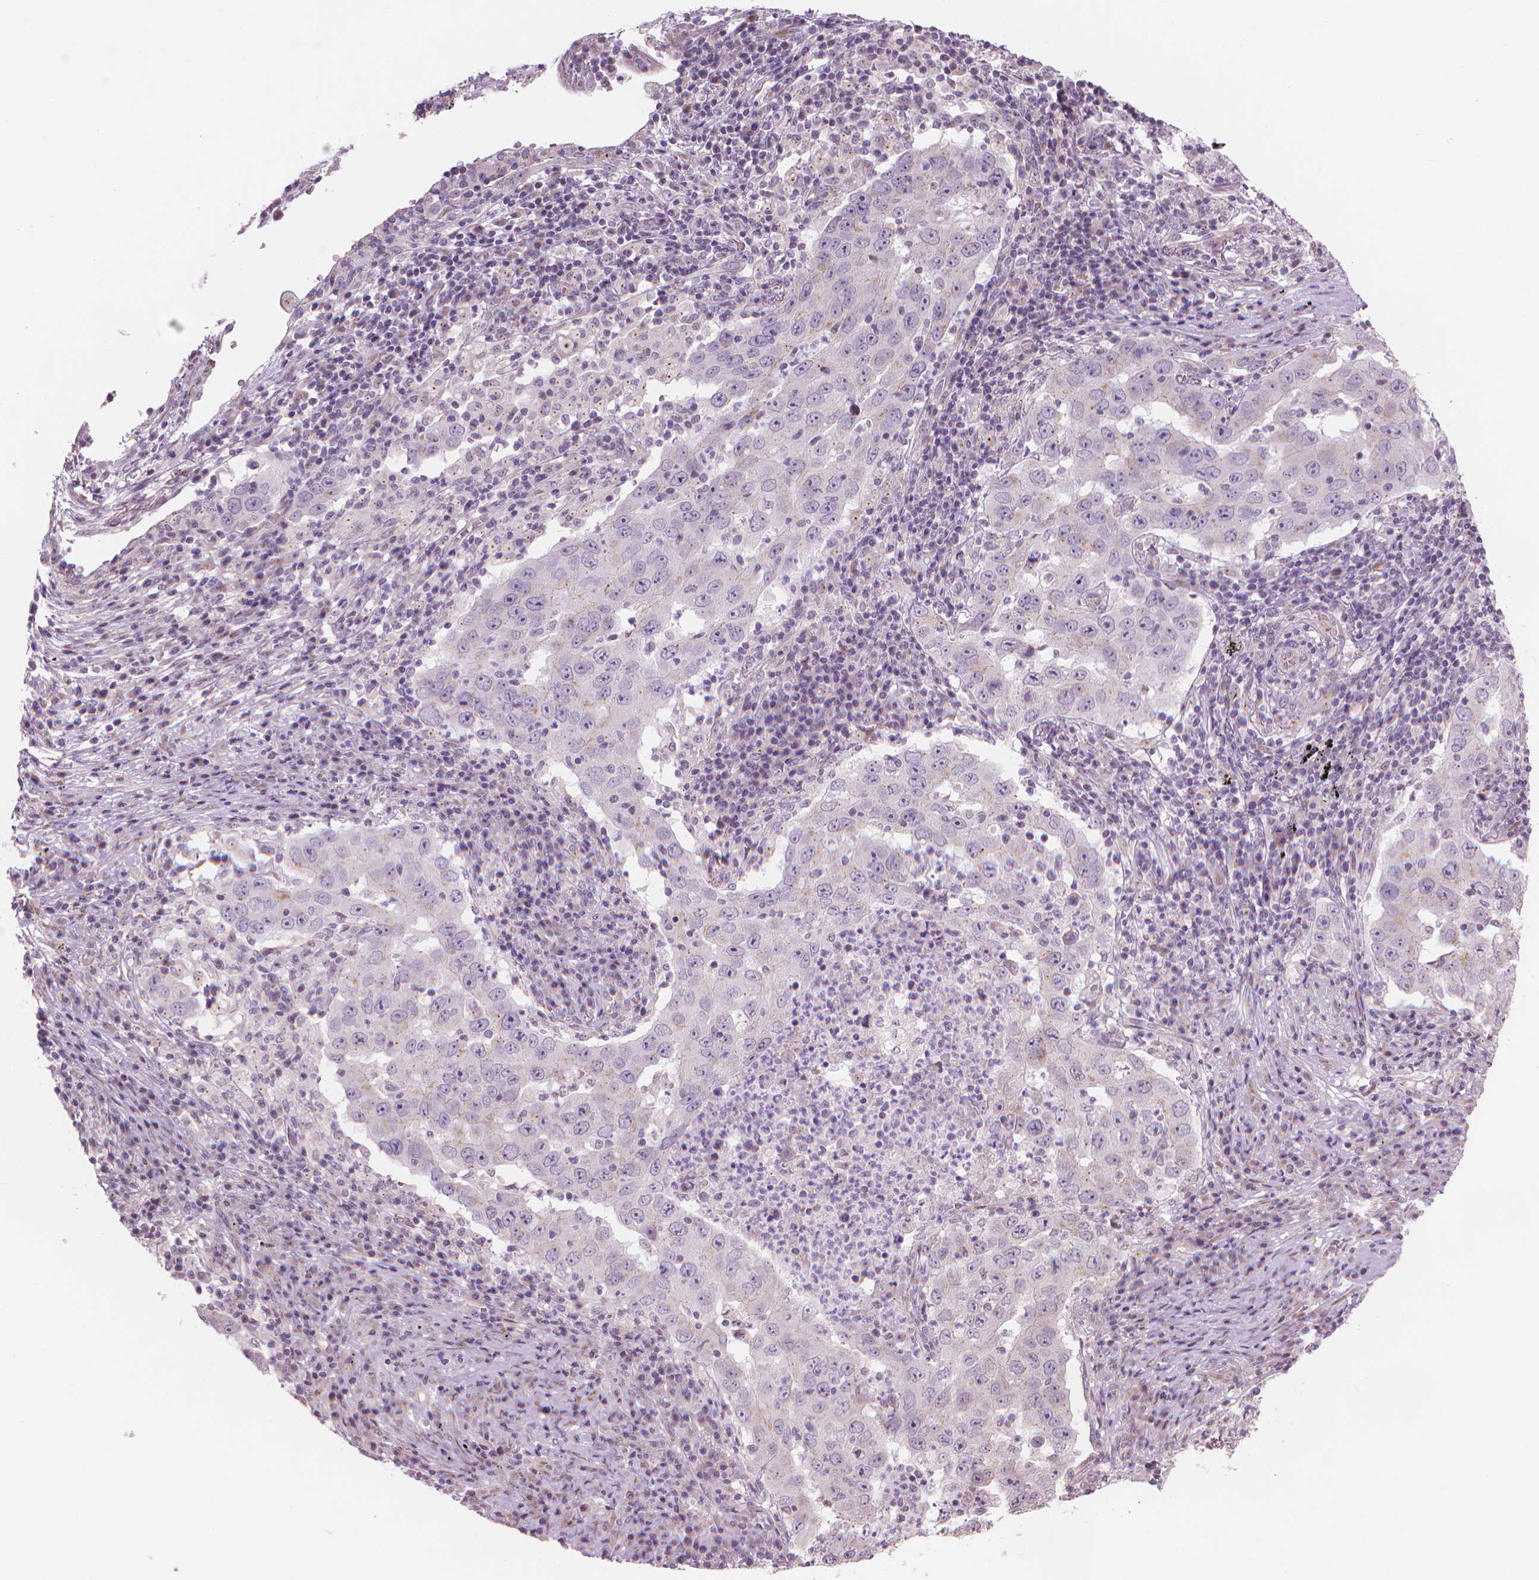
{"staining": {"intensity": "weak", "quantity": "<25%", "location": "nuclear"}, "tissue": "lung cancer", "cell_type": "Tumor cells", "image_type": "cancer", "snomed": [{"axis": "morphology", "description": "Adenocarcinoma, NOS"}, {"axis": "topography", "description": "Lung"}], "caption": "The image demonstrates no significant expression in tumor cells of adenocarcinoma (lung). (Immunohistochemistry (ihc), brightfield microscopy, high magnification).", "gene": "IFFO1", "patient": {"sex": "male", "age": 73}}